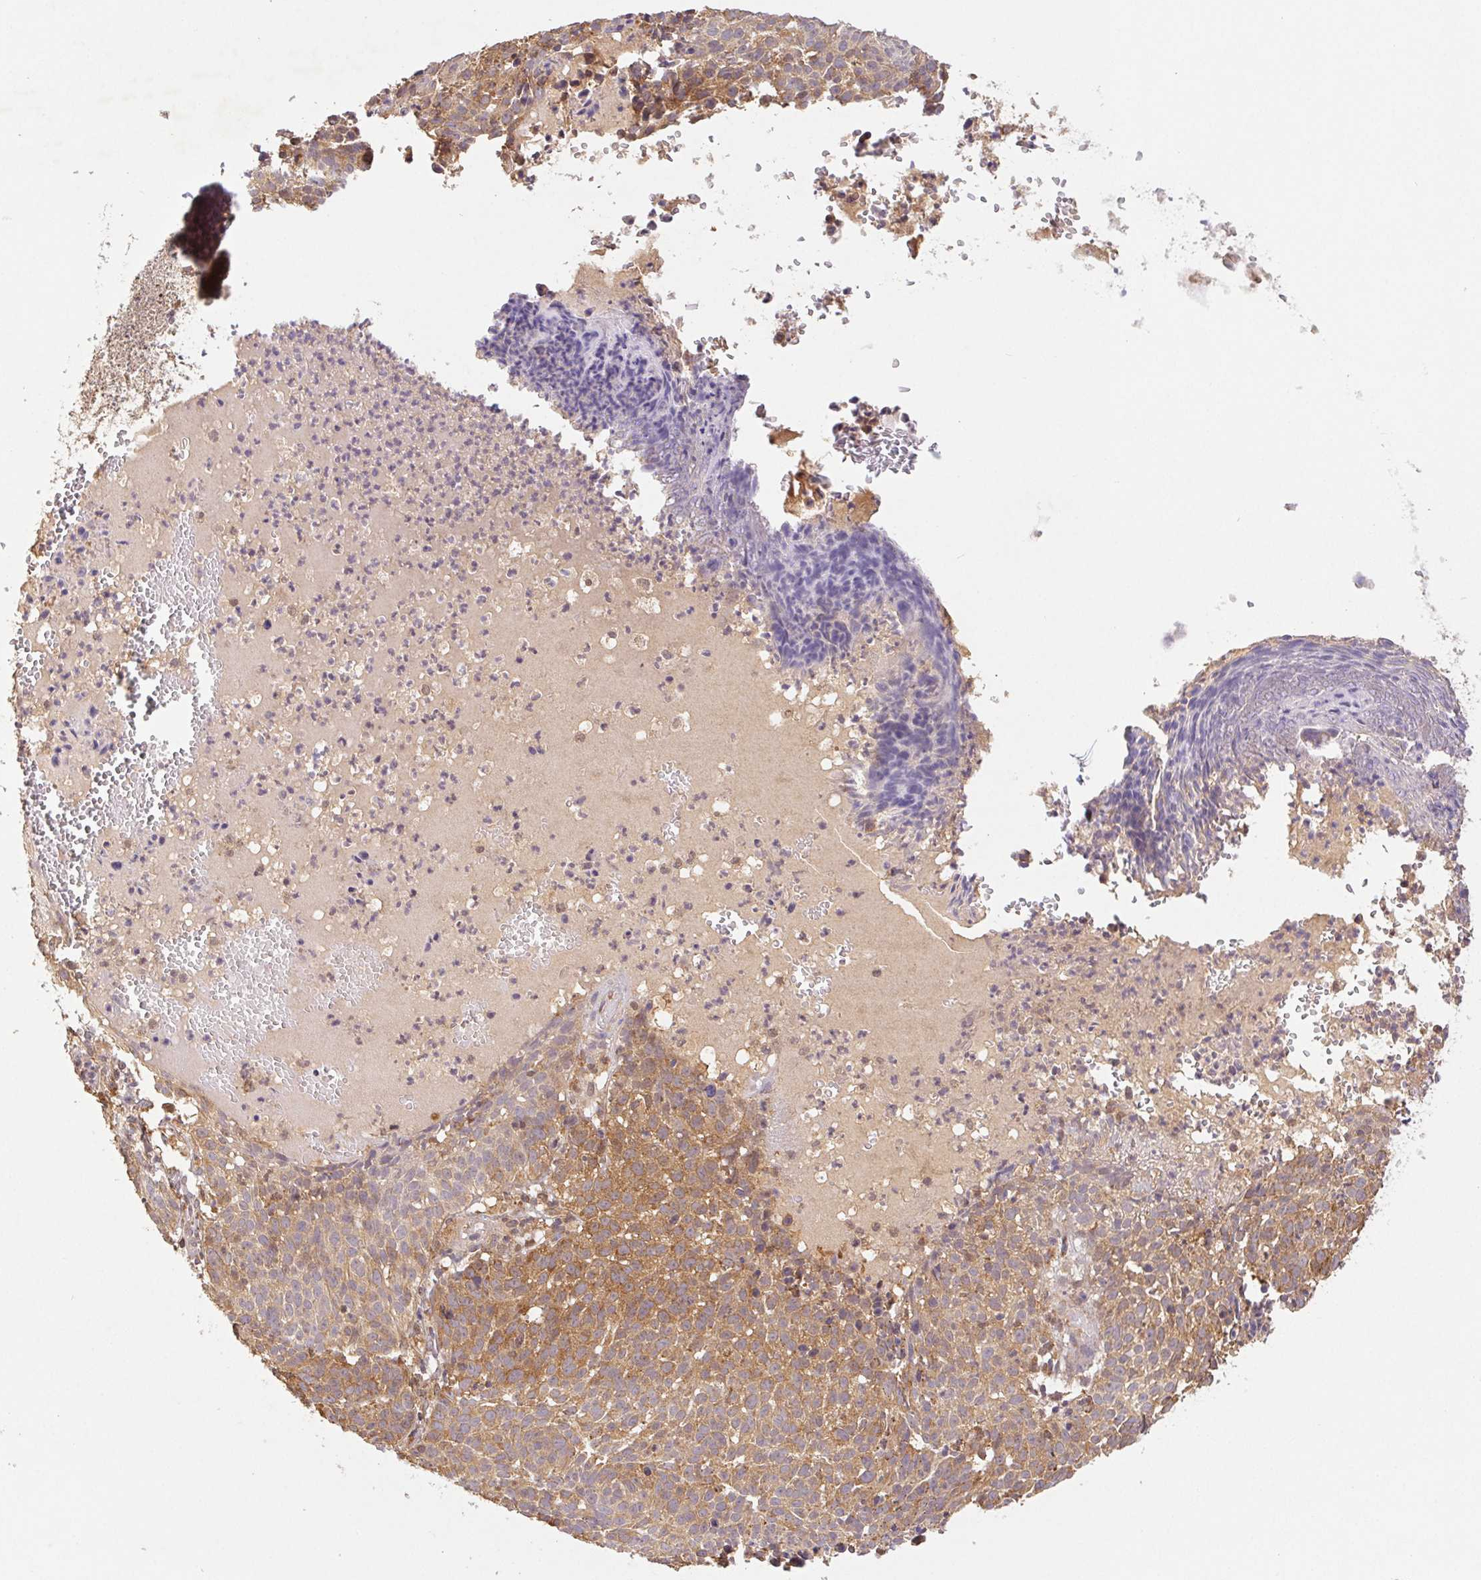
{"staining": {"intensity": "moderate", "quantity": ">75%", "location": "cytoplasmic/membranous"}, "tissue": "skin cancer", "cell_type": "Tumor cells", "image_type": "cancer", "snomed": [{"axis": "morphology", "description": "Basal cell carcinoma"}, {"axis": "topography", "description": "Skin"}], "caption": "The photomicrograph displays staining of skin cancer, revealing moderate cytoplasmic/membranous protein positivity (brown color) within tumor cells.", "gene": "MTHFD1", "patient": {"sex": "male", "age": 90}}